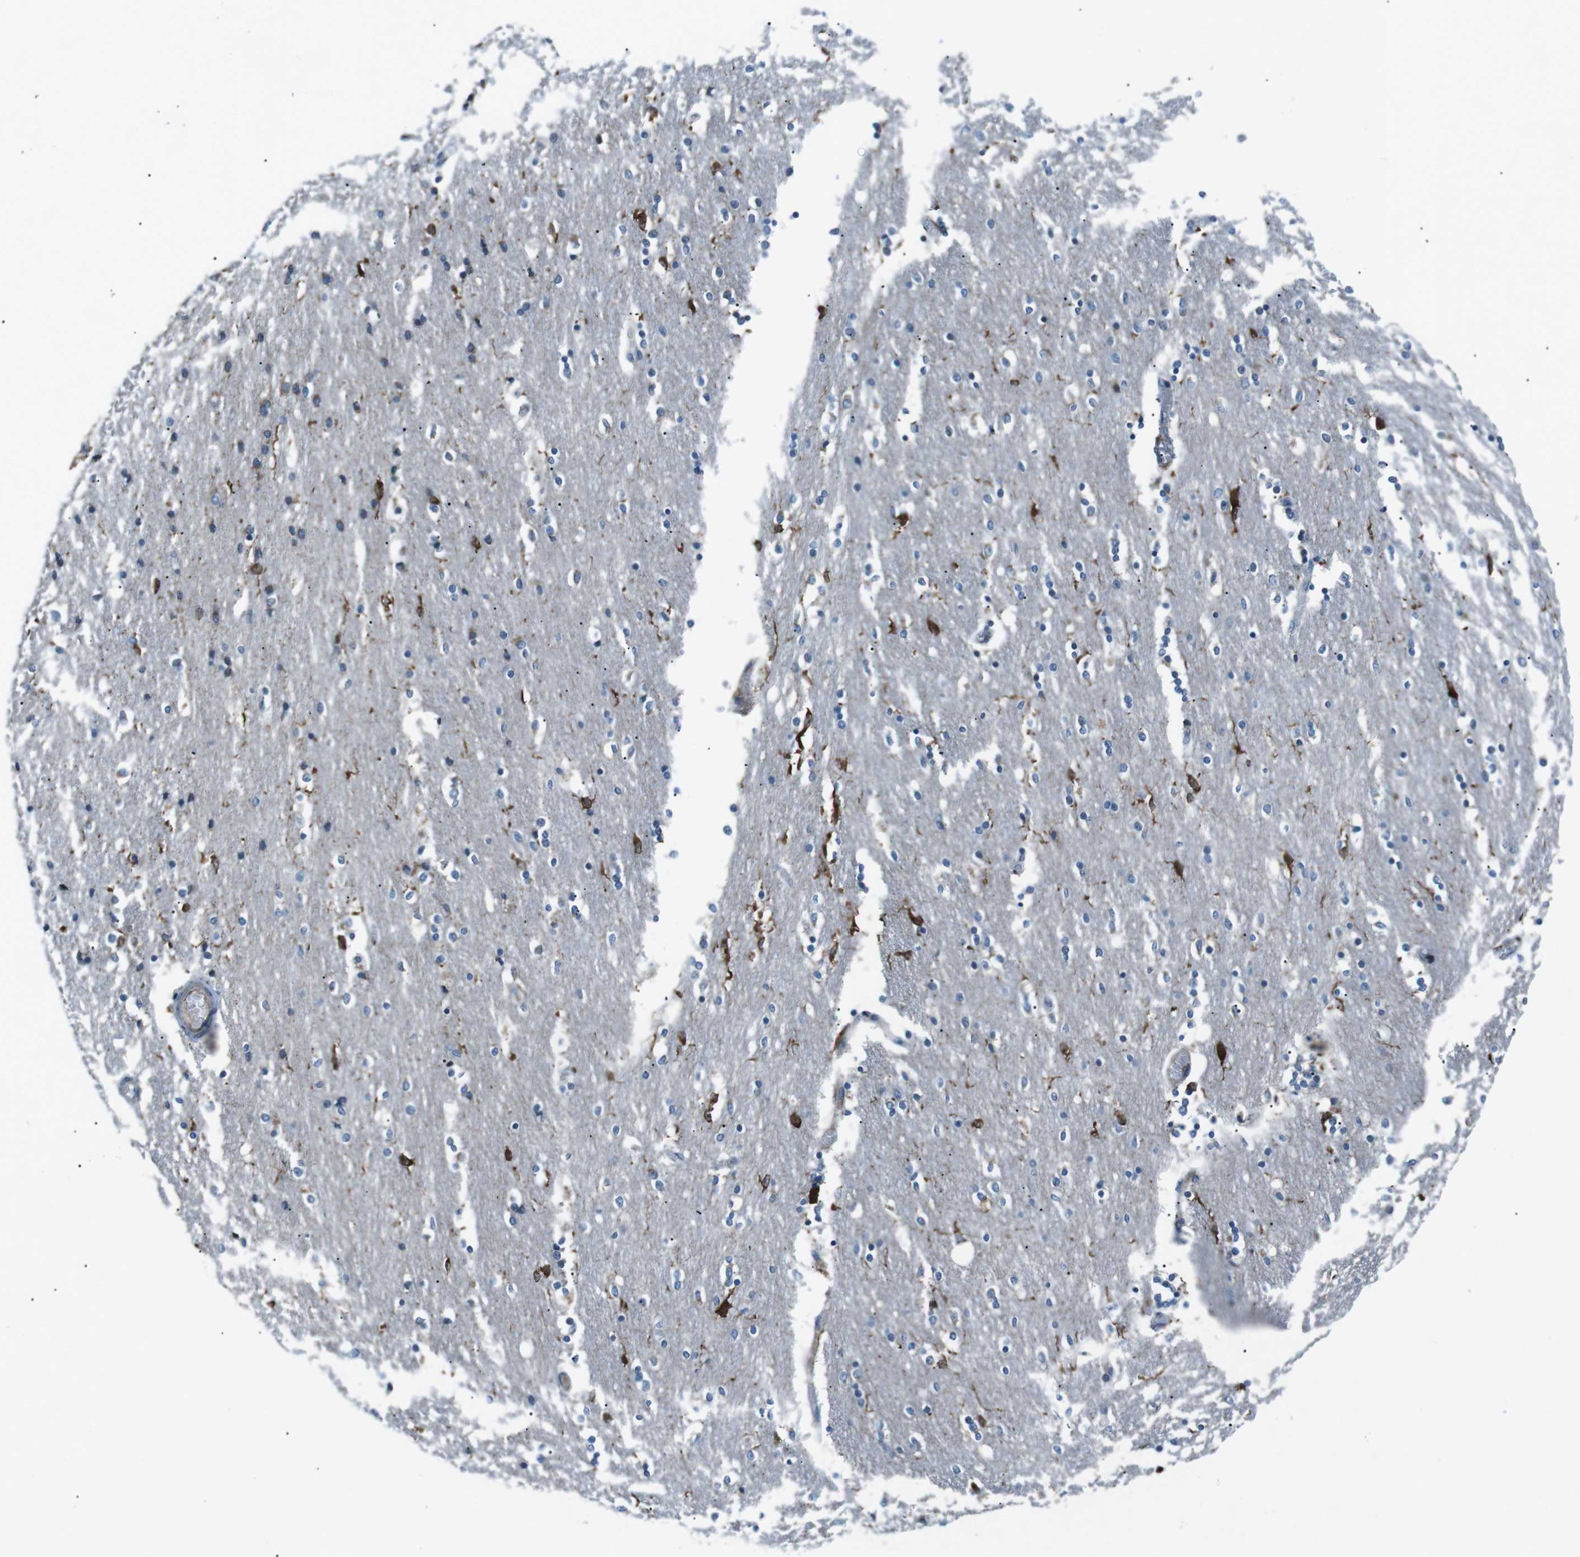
{"staining": {"intensity": "moderate", "quantity": "<25%", "location": "cytoplasmic/membranous"}, "tissue": "caudate", "cell_type": "Glial cells", "image_type": "normal", "snomed": [{"axis": "morphology", "description": "Normal tissue, NOS"}, {"axis": "topography", "description": "Lateral ventricle wall"}], "caption": "Human caudate stained with a brown dye shows moderate cytoplasmic/membranous positive expression in about <25% of glial cells.", "gene": "BLNK", "patient": {"sex": "female", "age": 54}}